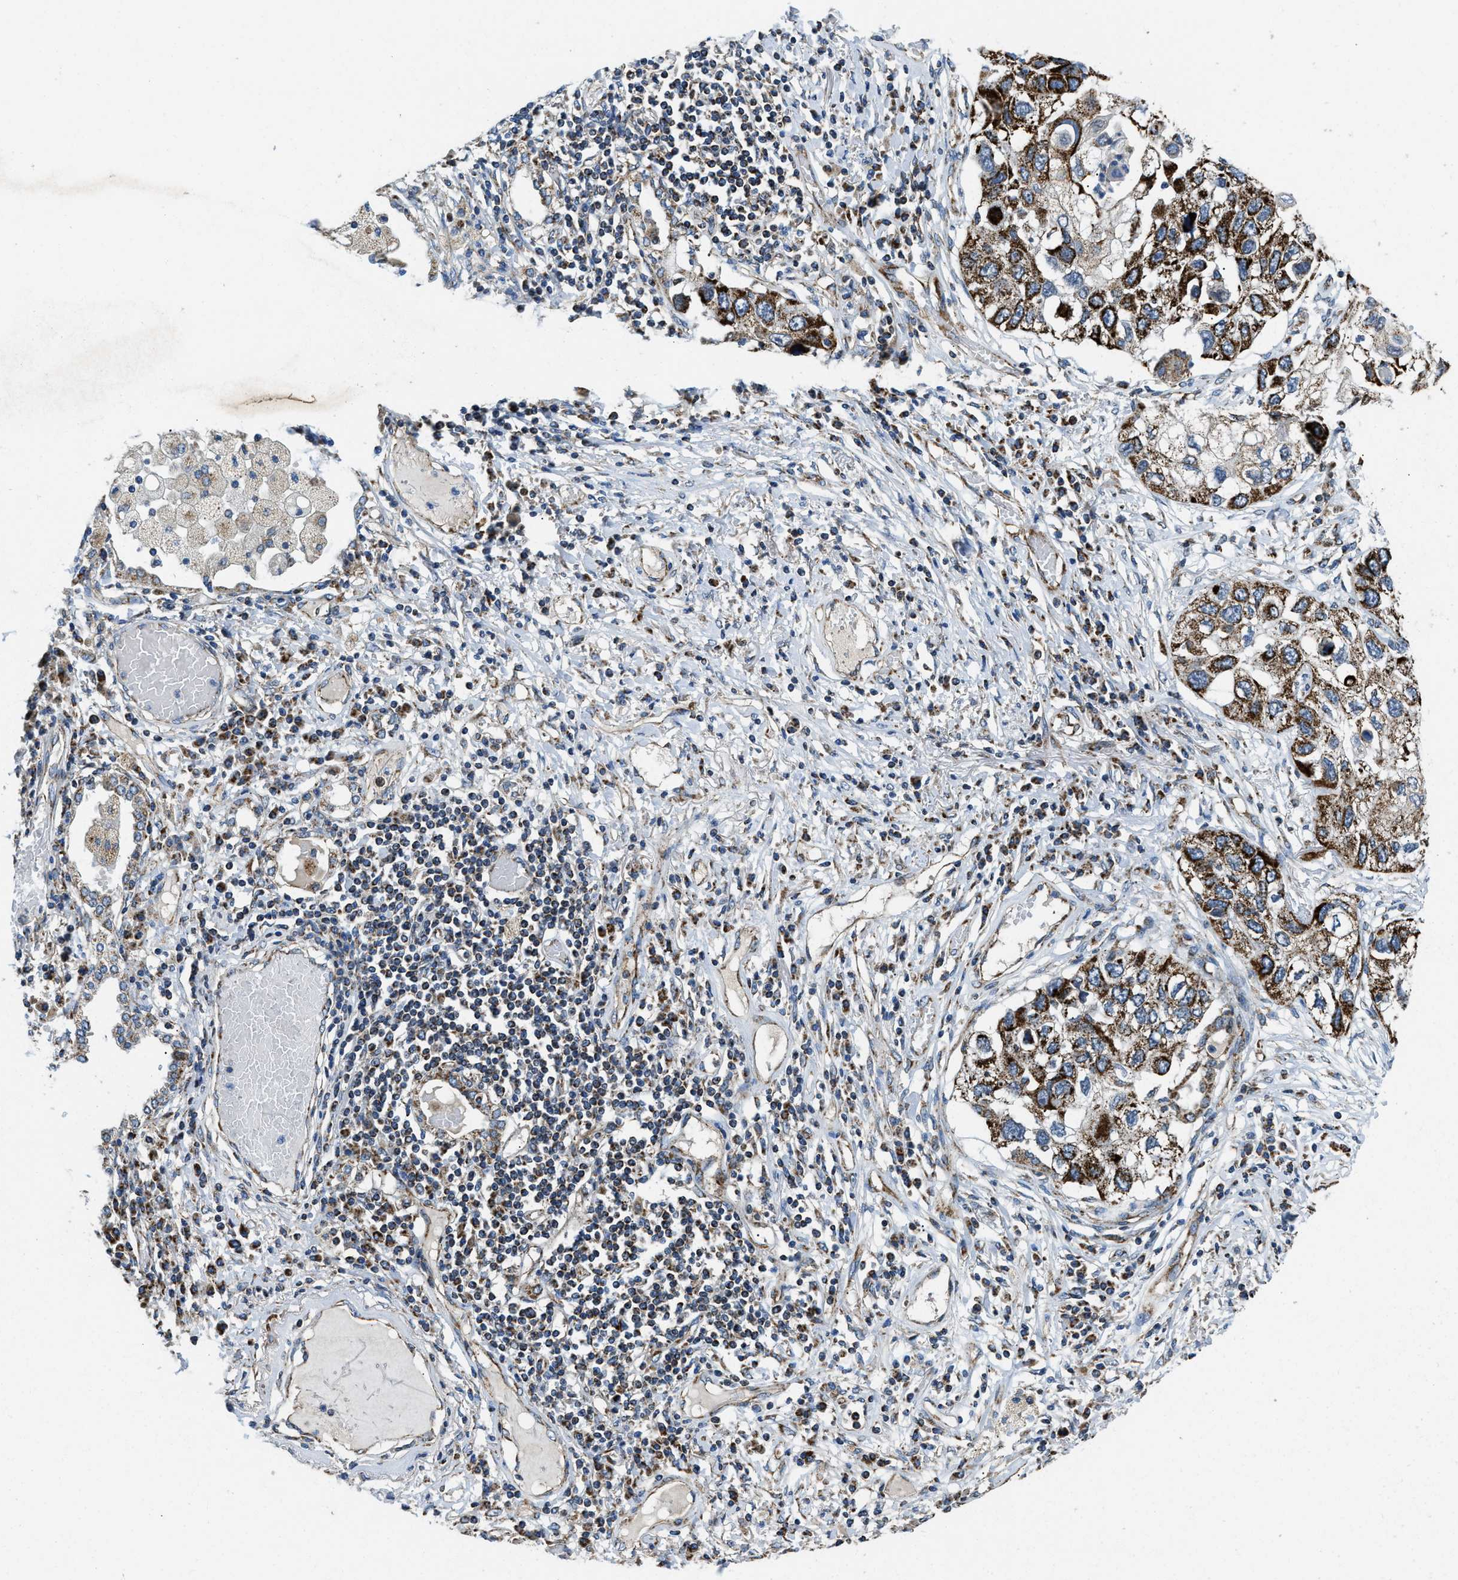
{"staining": {"intensity": "strong", "quantity": ">75%", "location": "cytoplasmic/membranous"}, "tissue": "lung cancer", "cell_type": "Tumor cells", "image_type": "cancer", "snomed": [{"axis": "morphology", "description": "Squamous cell carcinoma, NOS"}, {"axis": "topography", "description": "Lung"}], "caption": "IHC staining of lung cancer (squamous cell carcinoma), which exhibits high levels of strong cytoplasmic/membranous staining in about >75% of tumor cells indicating strong cytoplasmic/membranous protein expression. The staining was performed using DAB (brown) for protein detection and nuclei were counterstained in hematoxylin (blue).", "gene": "STK33", "patient": {"sex": "male", "age": 71}}